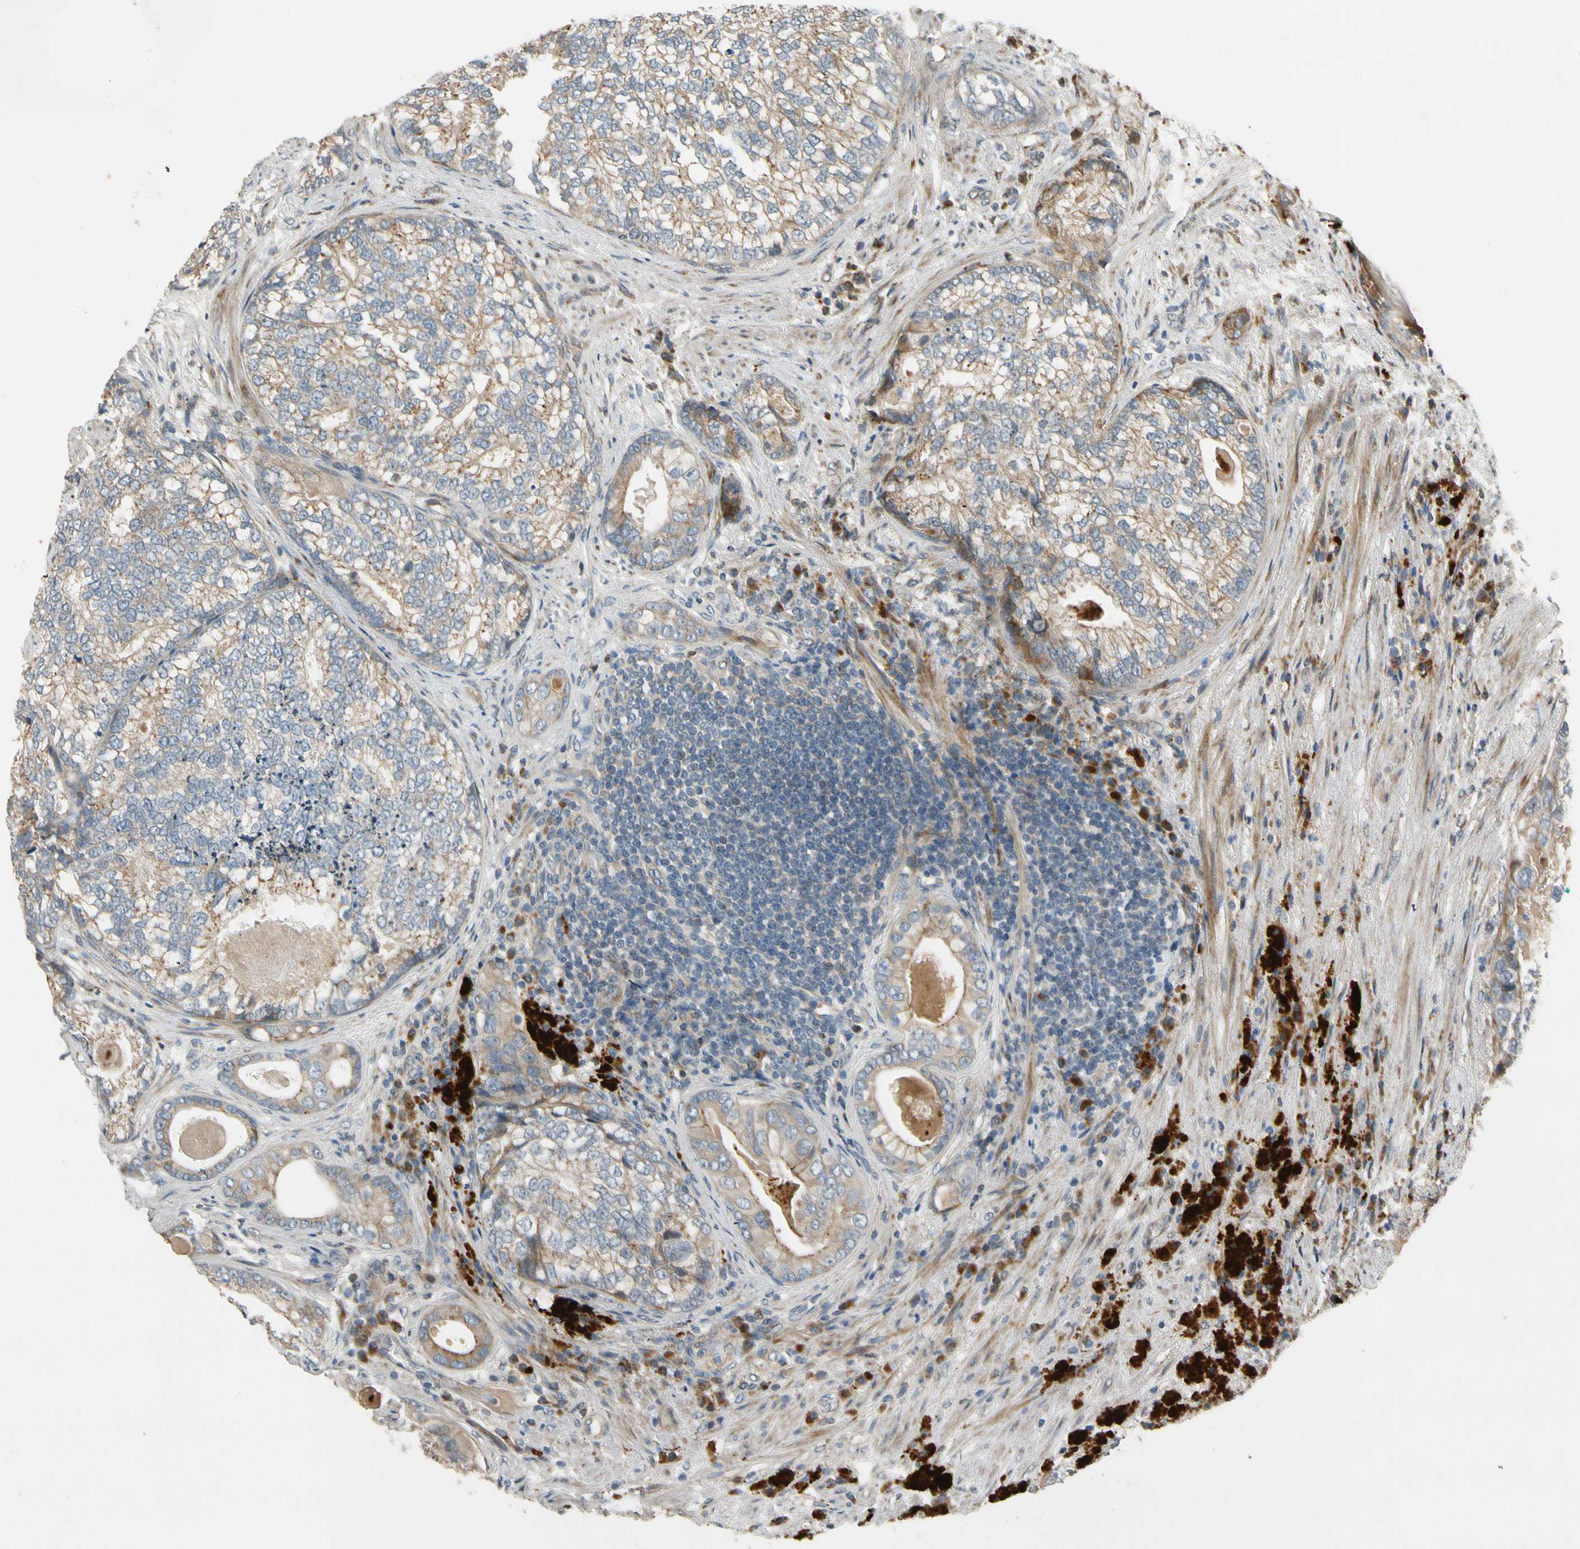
{"staining": {"intensity": "weak", "quantity": ">75%", "location": "cytoplasmic/membranous"}, "tissue": "prostate cancer", "cell_type": "Tumor cells", "image_type": "cancer", "snomed": [{"axis": "morphology", "description": "Adenocarcinoma, High grade"}, {"axis": "topography", "description": "Prostate"}], "caption": "Immunohistochemistry photomicrograph of neoplastic tissue: human prostate cancer stained using IHC reveals low levels of weak protein expression localized specifically in the cytoplasmic/membranous of tumor cells, appearing as a cytoplasmic/membranous brown color.", "gene": "MST1R", "patient": {"sex": "male", "age": 66}}